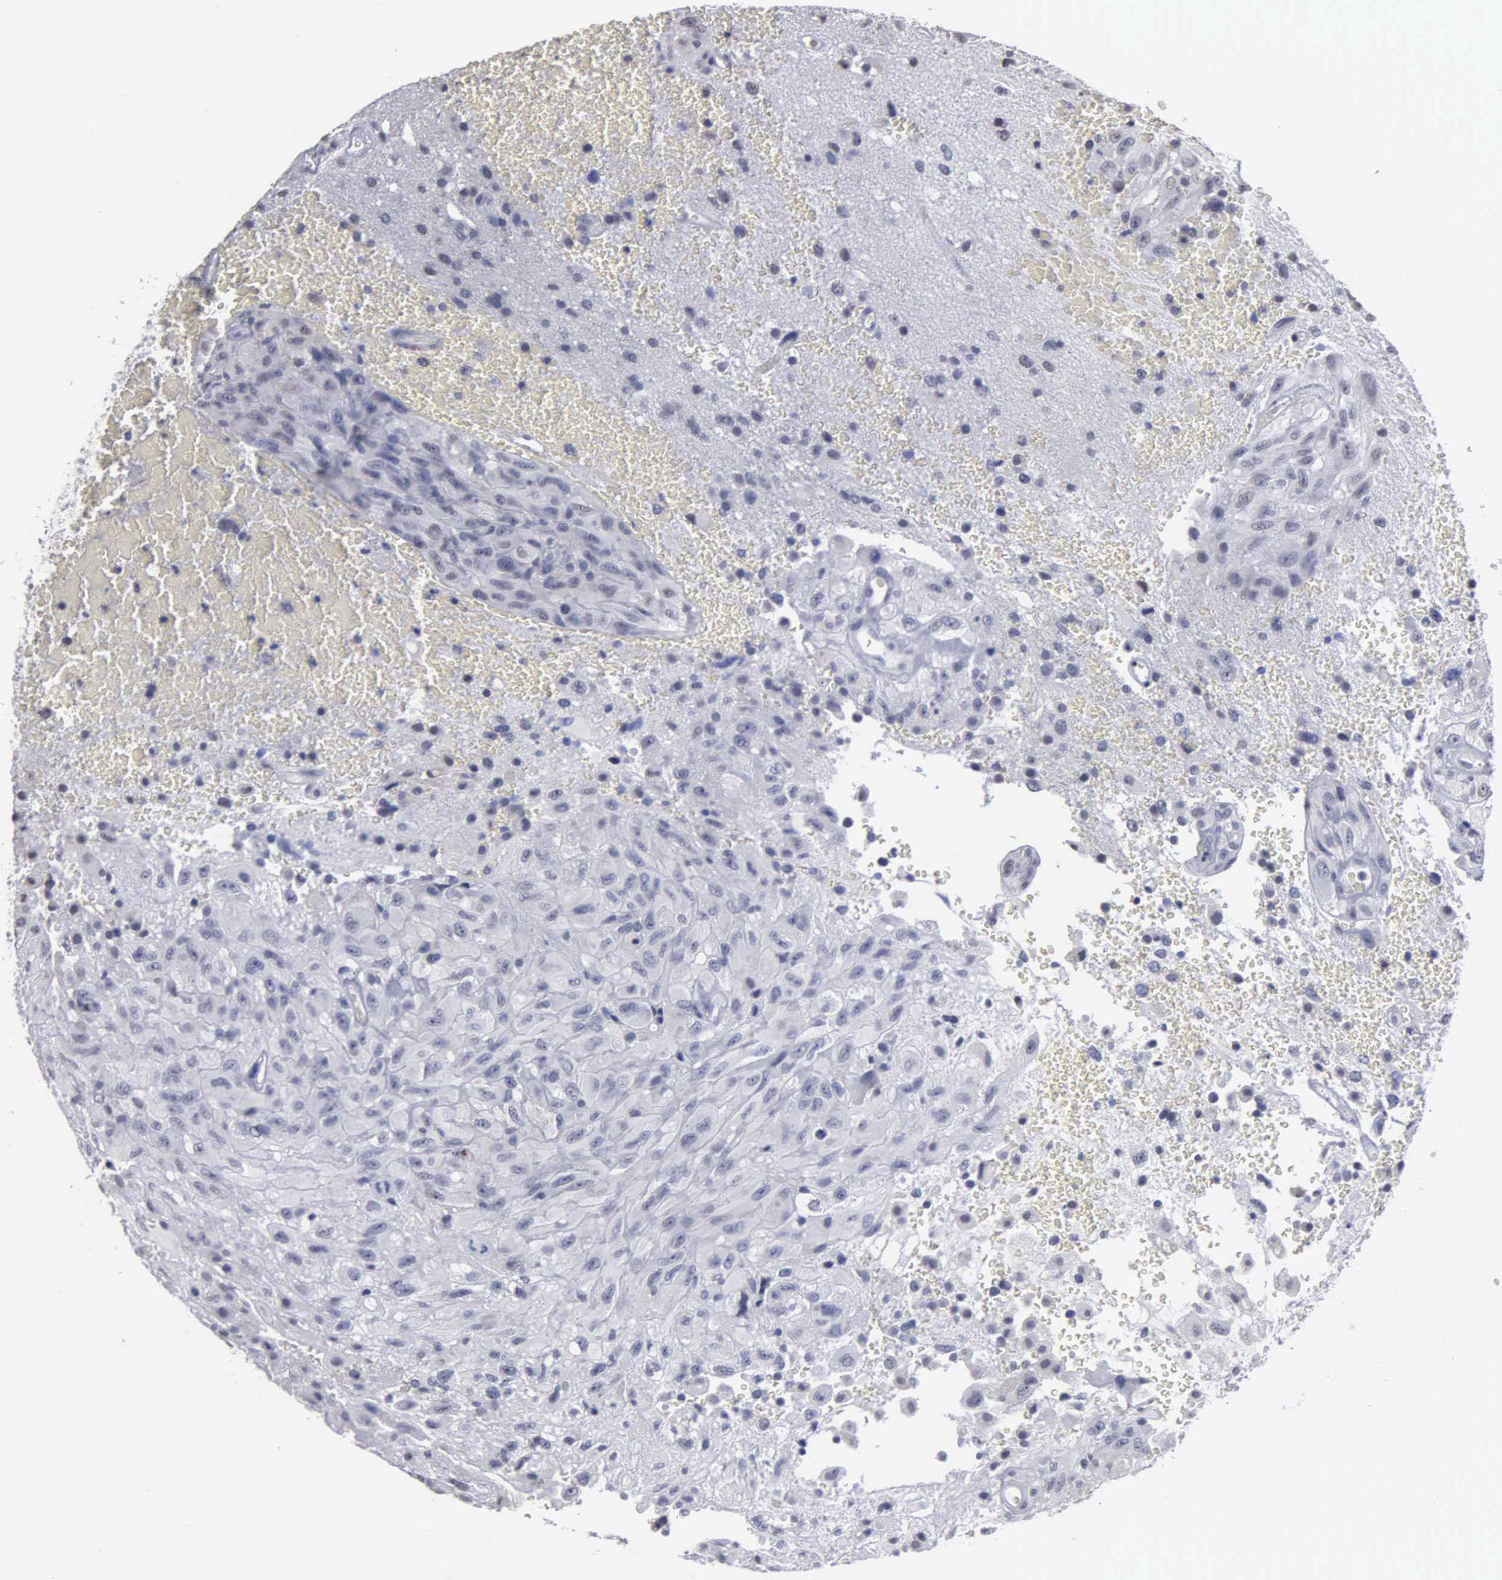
{"staining": {"intensity": "negative", "quantity": "none", "location": "none"}, "tissue": "glioma", "cell_type": "Tumor cells", "image_type": "cancer", "snomed": [{"axis": "morphology", "description": "Glioma, malignant, High grade"}, {"axis": "topography", "description": "Brain"}], "caption": "High power microscopy histopathology image of an immunohistochemistry micrograph of glioma, revealing no significant positivity in tumor cells.", "gene": "UPB1", "patient": {"sex": "male", "age": 48}}